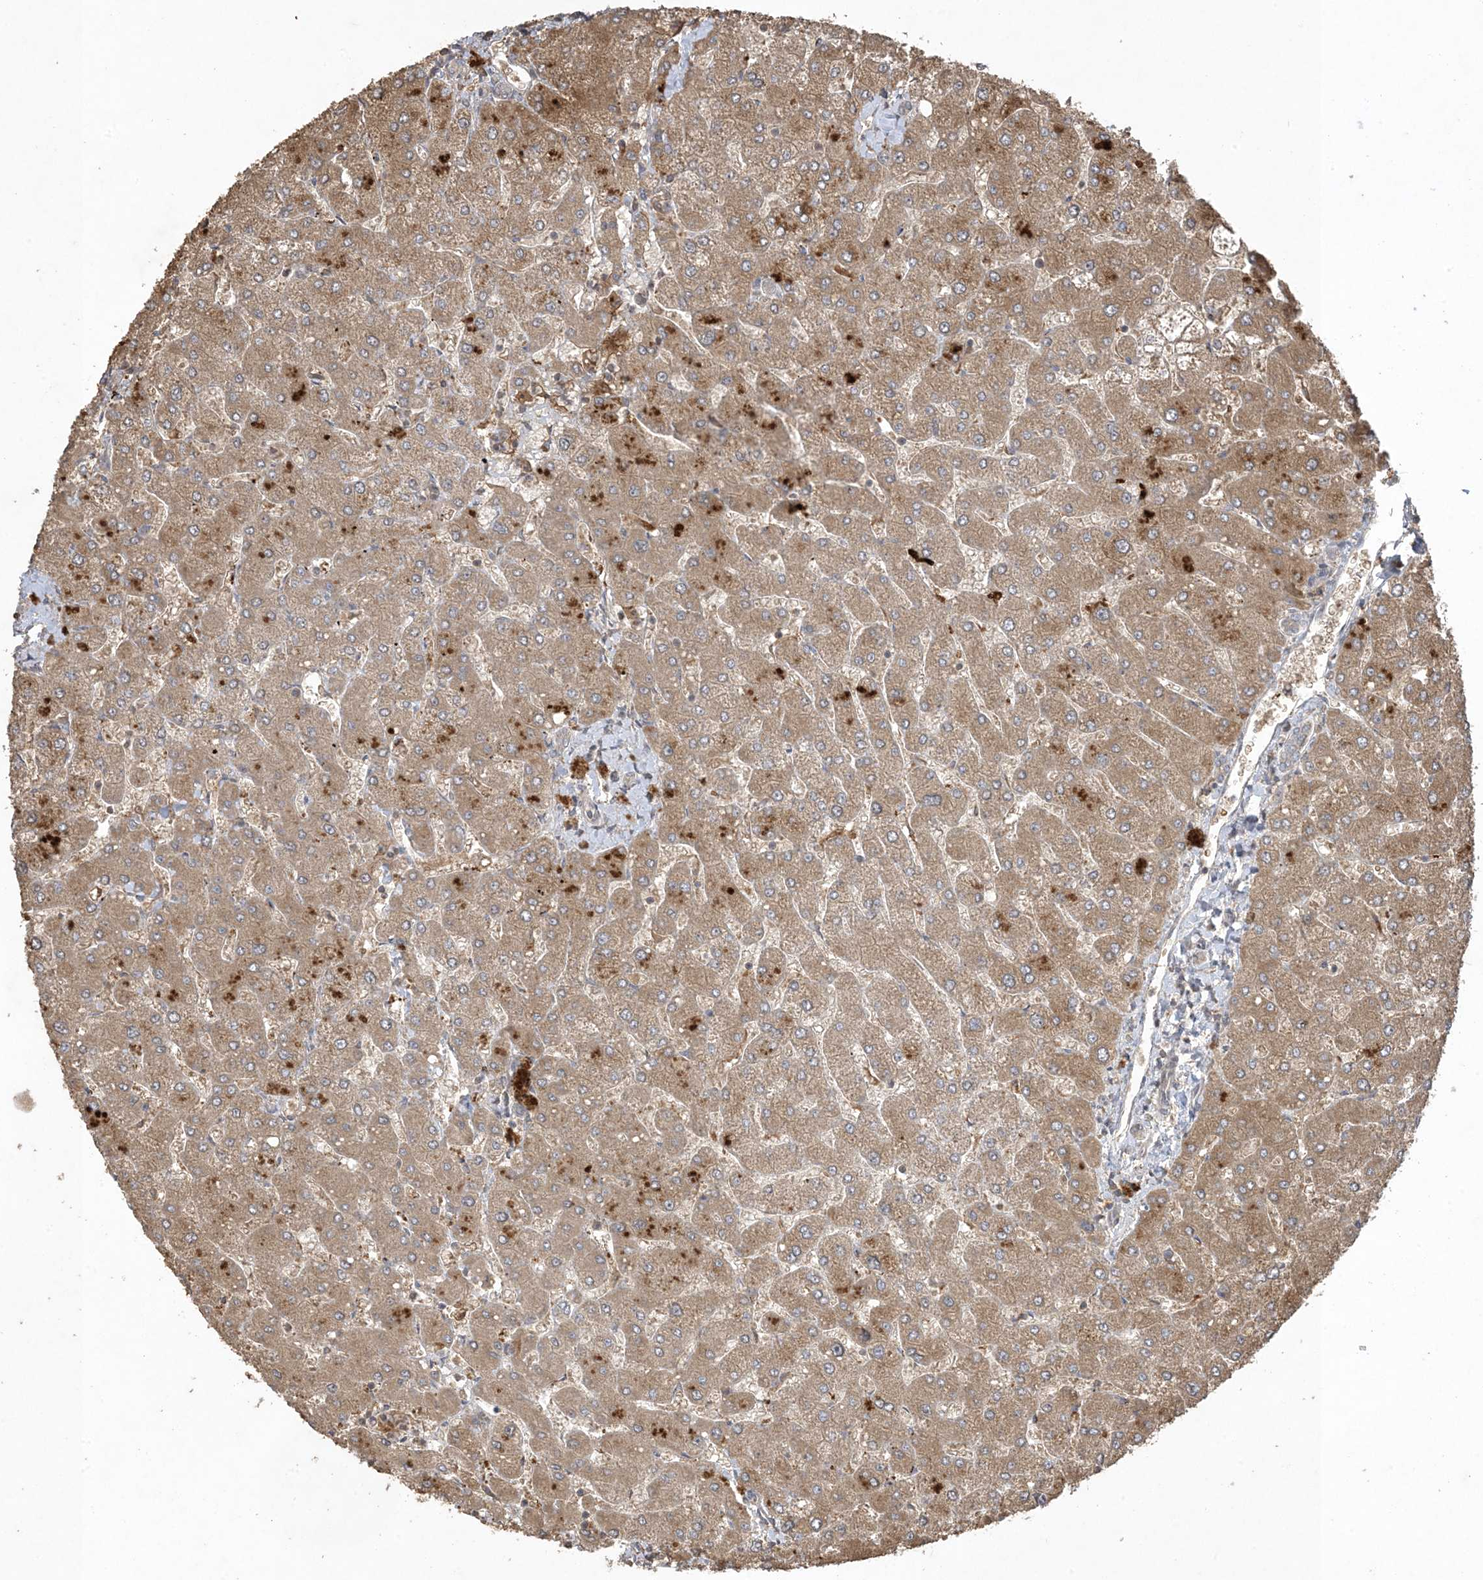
{"staining": {"intensity": "weak", "quantity": "<25%", "location": "cytoplasmic/membranous"}, "tissue": "liver", "cell_type": "Cholangiocytes", "image_type": "normal", "snomed": [{"axis": "morphology", "description": "Normal tissue, NOS"}, {"axis": "topography", "description": "Liver"}], "caption": "High magnification brightfield microscopy of normal liver stained with DAB (3,3'-diaminobenzidine) (brown) and counterstained with hematoxylin (blue): cholangiocytes show no significant staining. (DAB (3,3'-diaminobenzidine) IHC, high magnification).", "gene": "EFCAB8", "patient": {"sex": "male", "age": 55}}